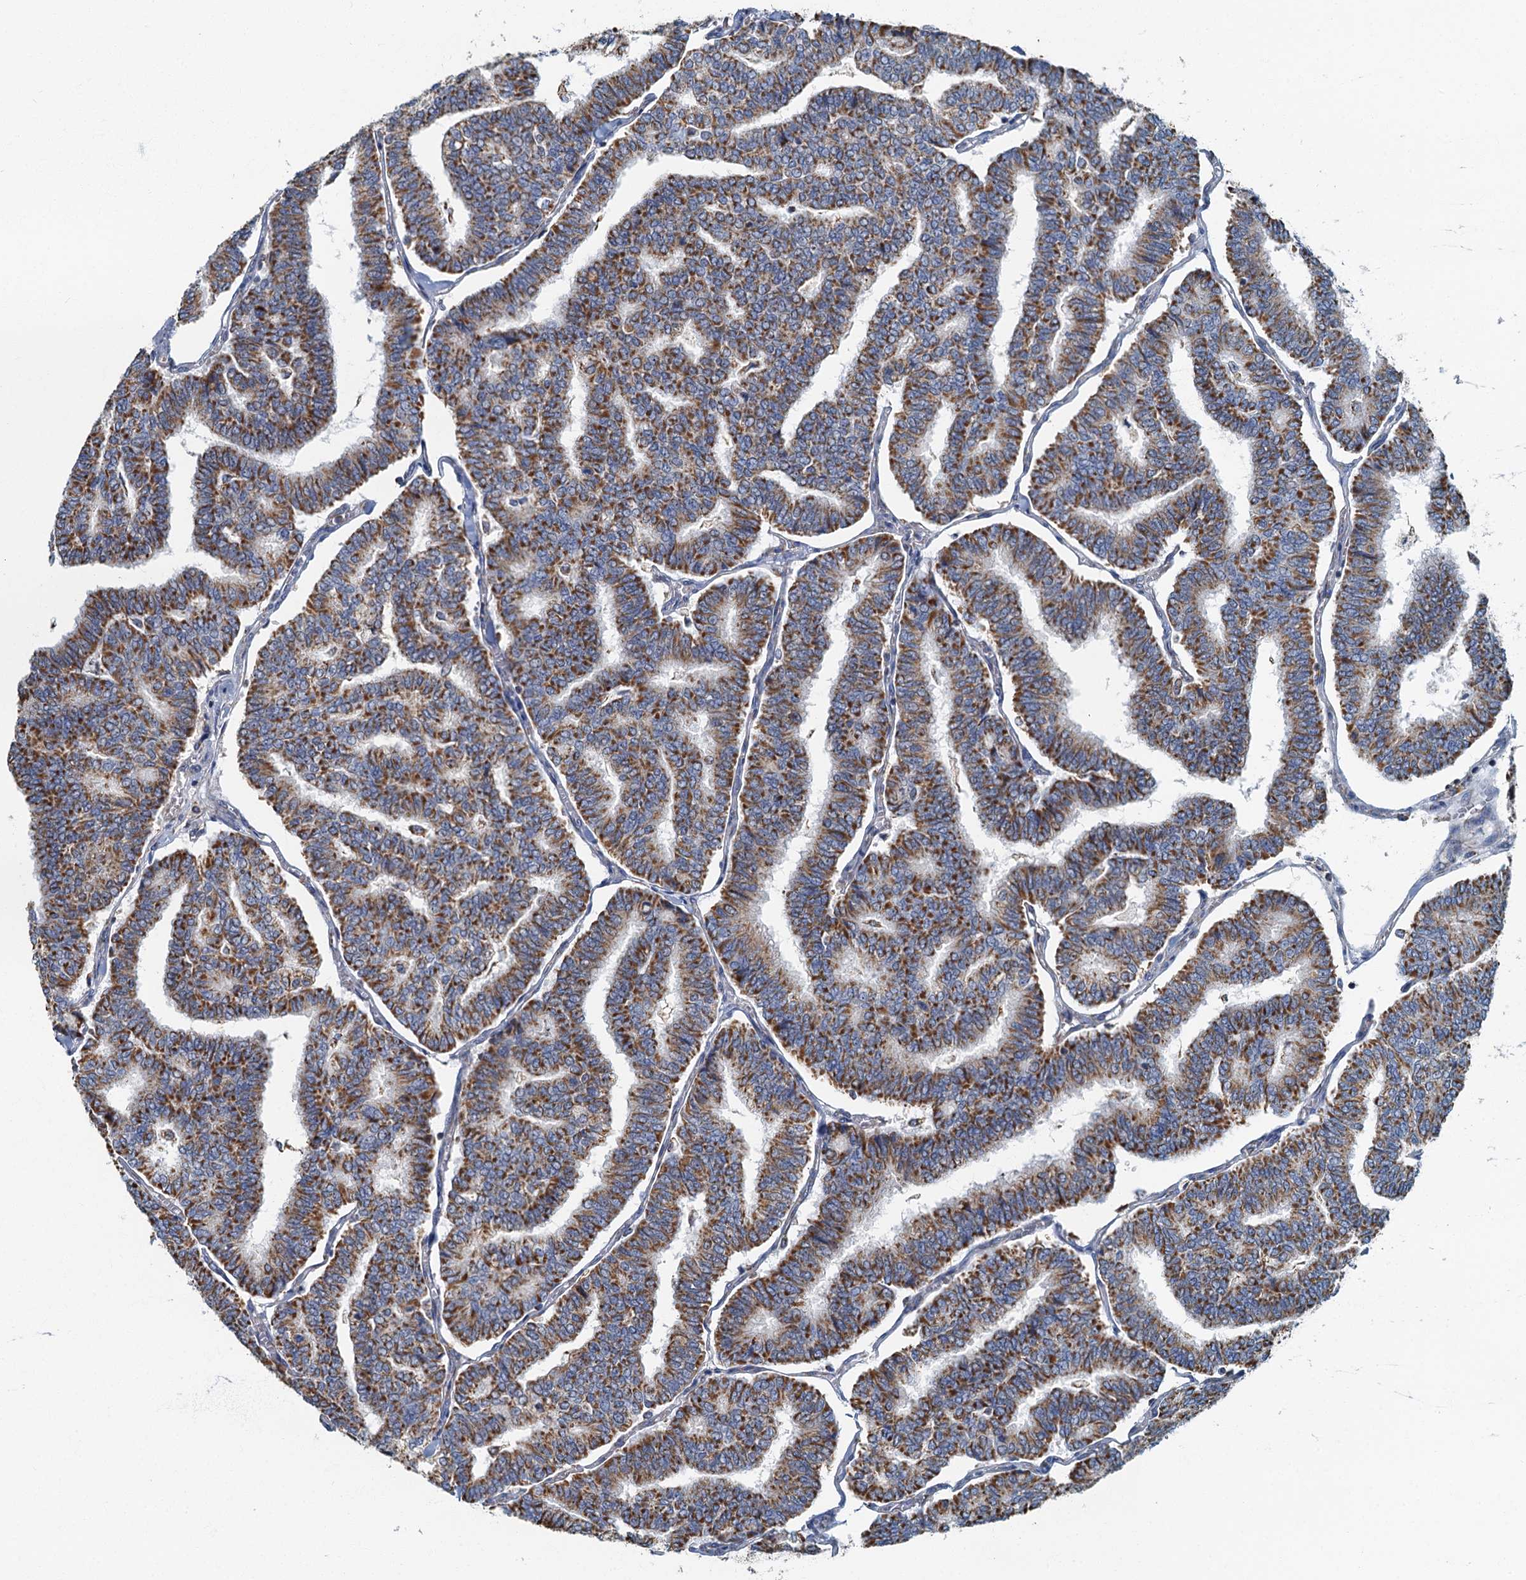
{"staining": {"intensity": "moderate", "quantity": ">75%", "location": "cytoplasmic/membranous"}, "tissue": "thyroid cancer", "cell_type": "Tumor cells", "image_type": "cancer", "snomed": [{"axis": "morphology", "description": "Papillary adenocarcinoma, NOS"}, {"axis": "topography", "description": "Thyroid gland"}], "caption": "Thyroid papillary adenocarcinoma stained with IHC exhibits moderate cytoplasmic/membranous expression in about >75% of tumor cells. (Brightfield microscopy of DAB IHC at high magnification).", "gene": "RAD9B", "patient": {"sex": "female", "age": 35}}